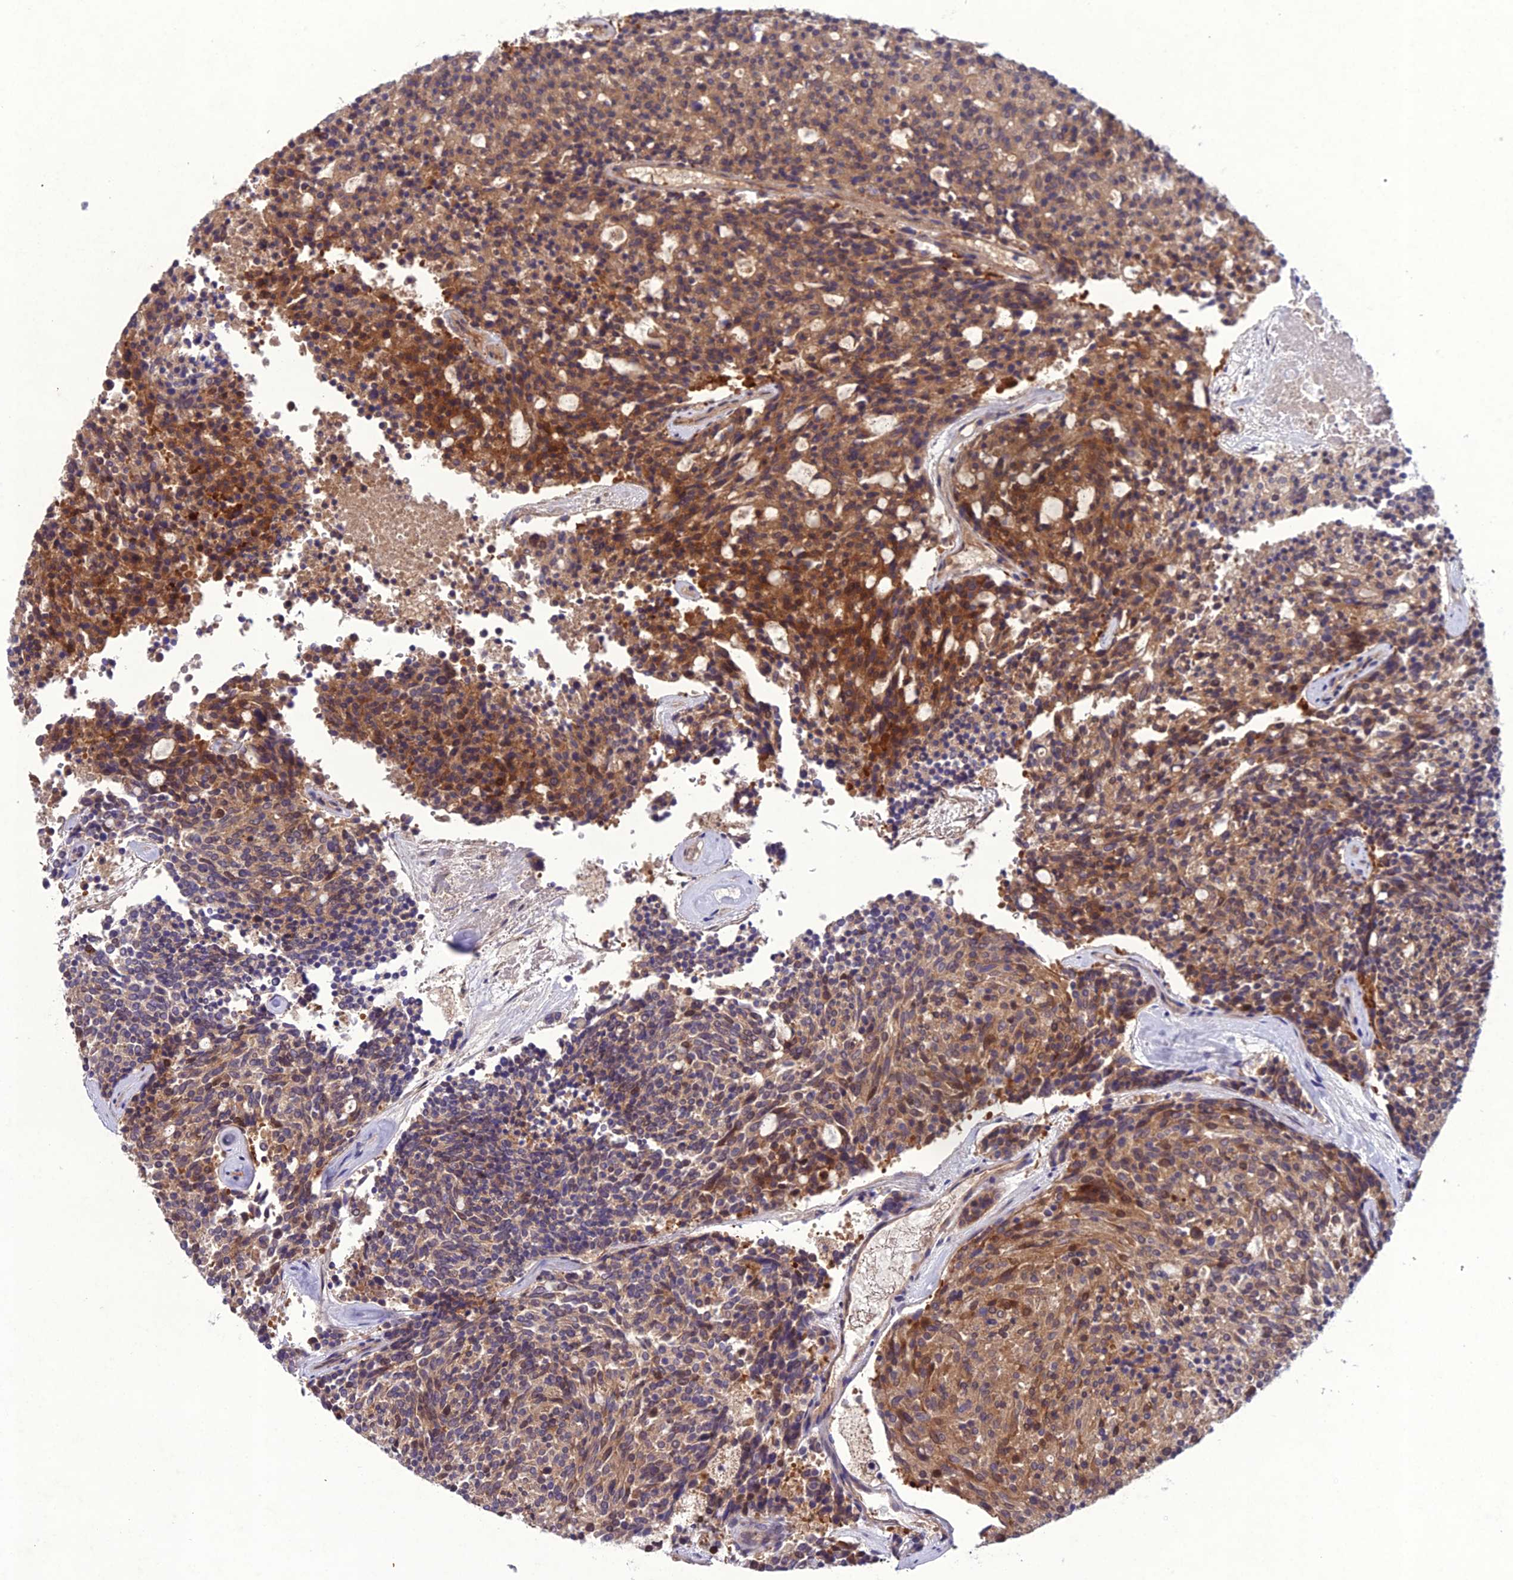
{"staining": {"intensity": "strong", "quantity": ">75%", "location": "cytoplasmic/membranous,nuclear"}, "tissue": "carcinoid", "cell_type": "Tumor cells", "image_type": "cancer", "snomed": [{"axis": "morphology", "description": "Carcinoid, malignant, NOS"}, {"axis": "topography", "description": "Pancreas"}], "caption": "The micrograph exhibits staining of carcinoid (malignant), revealing strong cytoplasmic/membranous and nuclear protein positivity (brown color) within tumor cells.", "gene": "GDF6", "patient": {"sex": "female", "age": 54}}